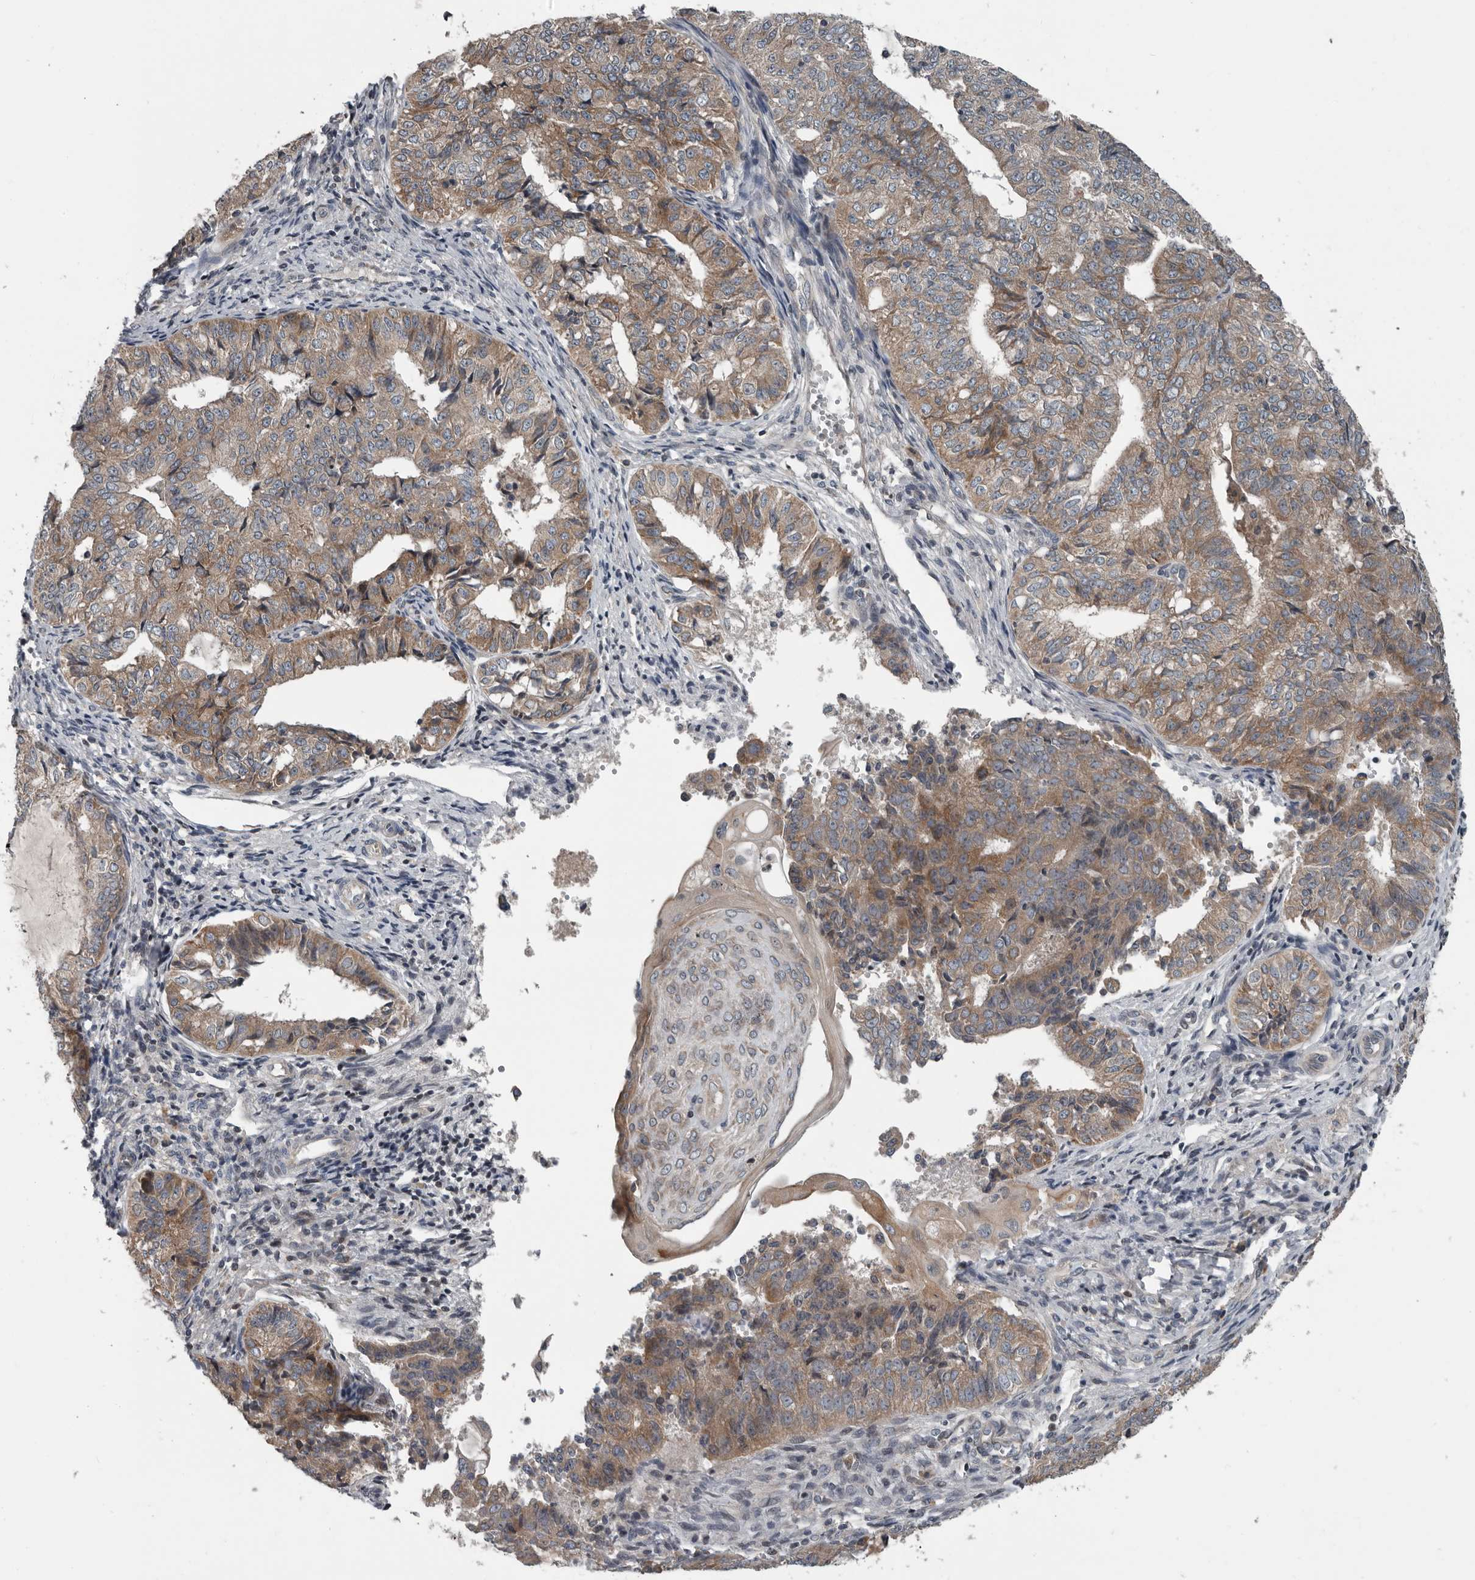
{"staining": {"intensity": "moderate", "quantity": ">75%", "location": "cytoplasmic/membranous"}, "tissue": "endometrial cancer", "cell_type": "Tumor cells", "image_type": "cancer", "snomed": [{"axis": "morphology", "description": "Adenocarcinoma, NOS"}, {"axis": "topography", "description": "Endometrium"}], "caption": "Adenocarcinoma (endometrial) was stained to show a protein in brown. There is medium levels of moderate cytoplasmic/membranous positivity in approximately >75% of tumor cells.", "gene": "TMEM199", "patient": {"sex": "female", "age": 32}}